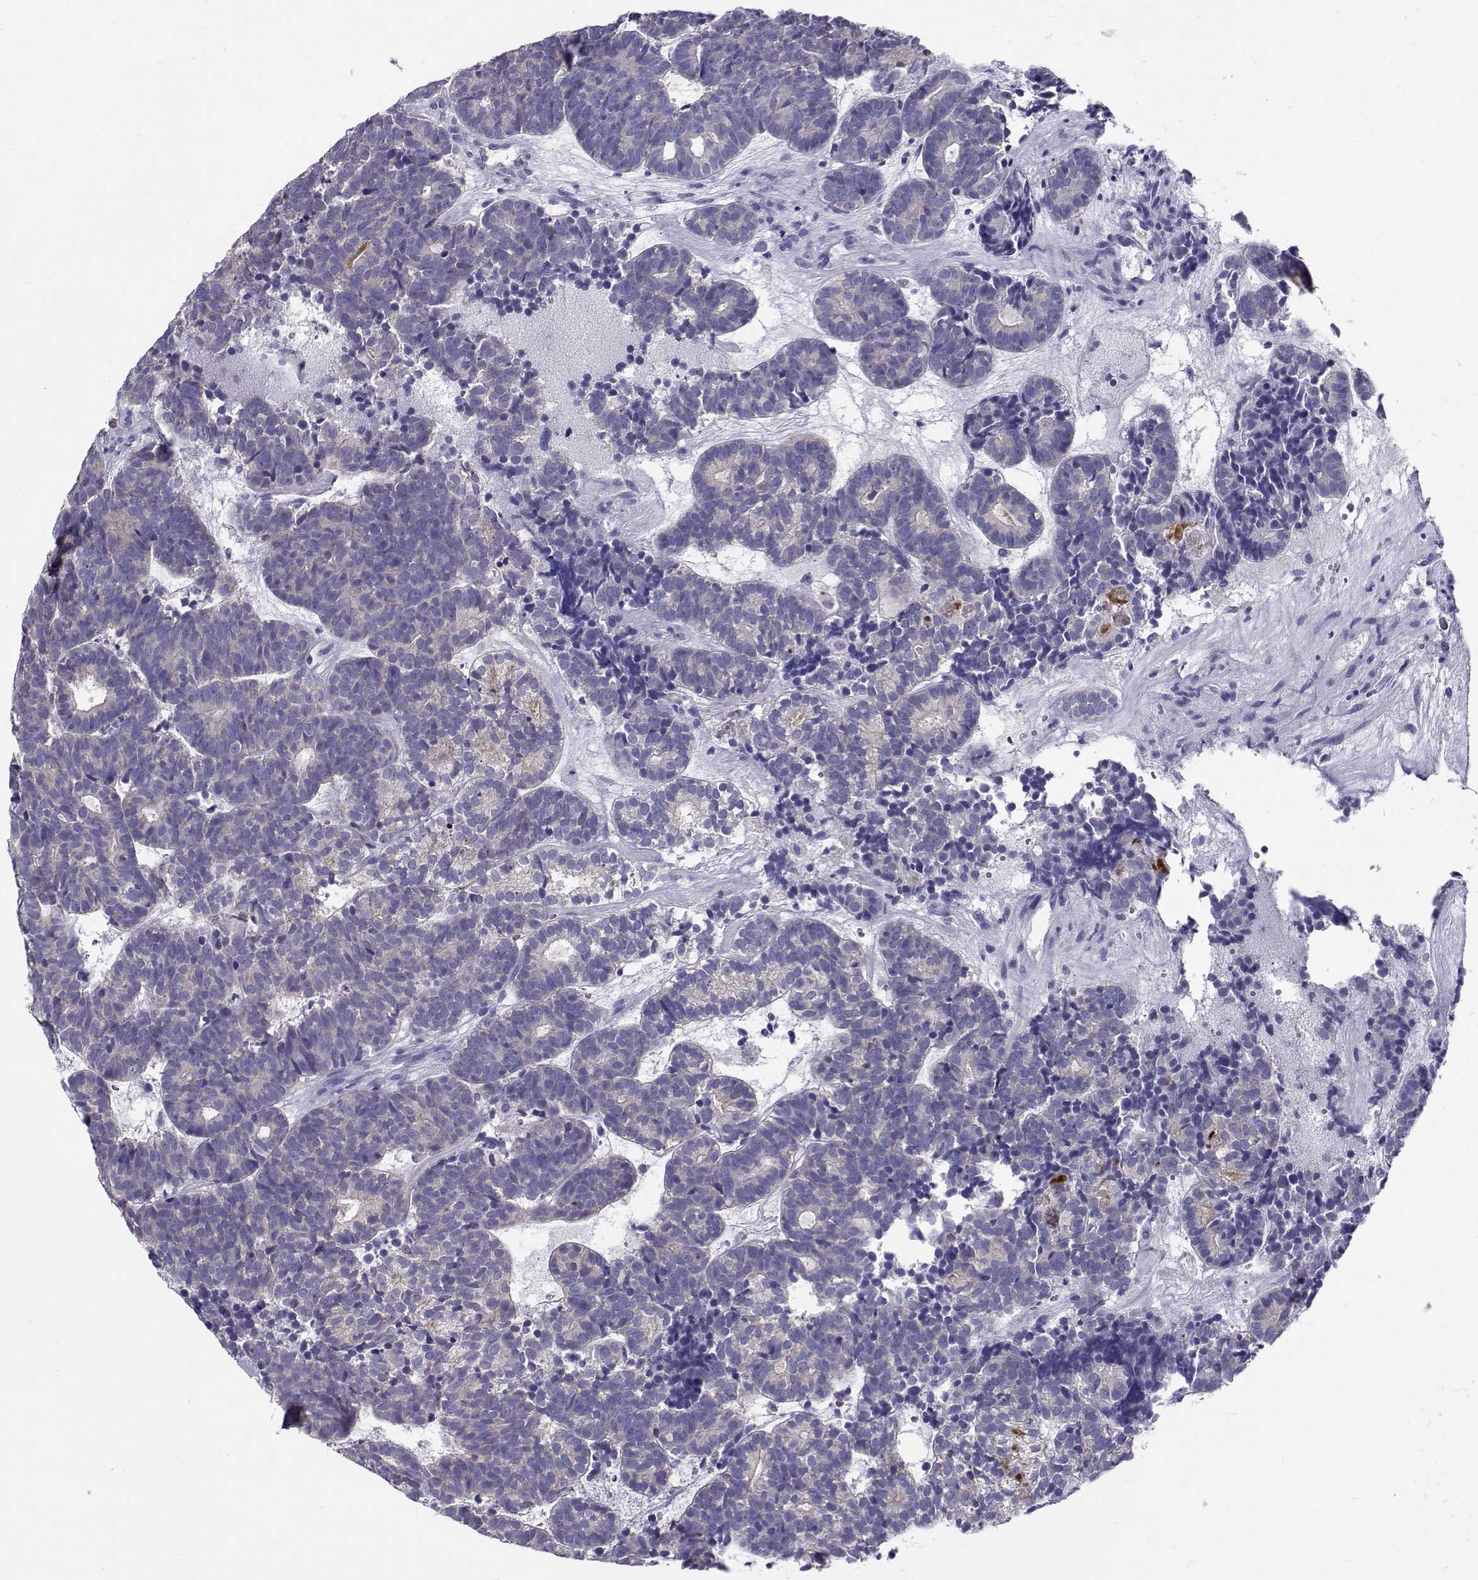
{"staining": {"intensity": "negative", "quantity": "none", "location": "none"}, "tissue": "head and neck cancer", "cell_type": "Tumor cells", "image_type": "cancer", "snomed": [{"axis": "morphology", "description": "Adenocarcinoma, NOS"}, {"axis": "topography", "description": "Head-Neck"}], "caption": "Tumor cells are negative for protein expression in human adenocarcinoma (head and neck). (DAB IHC visualized using brightfield microscopy, high magnification).", "gene": "IGSF1", "patient": {"sex": "female", "age": 81}}